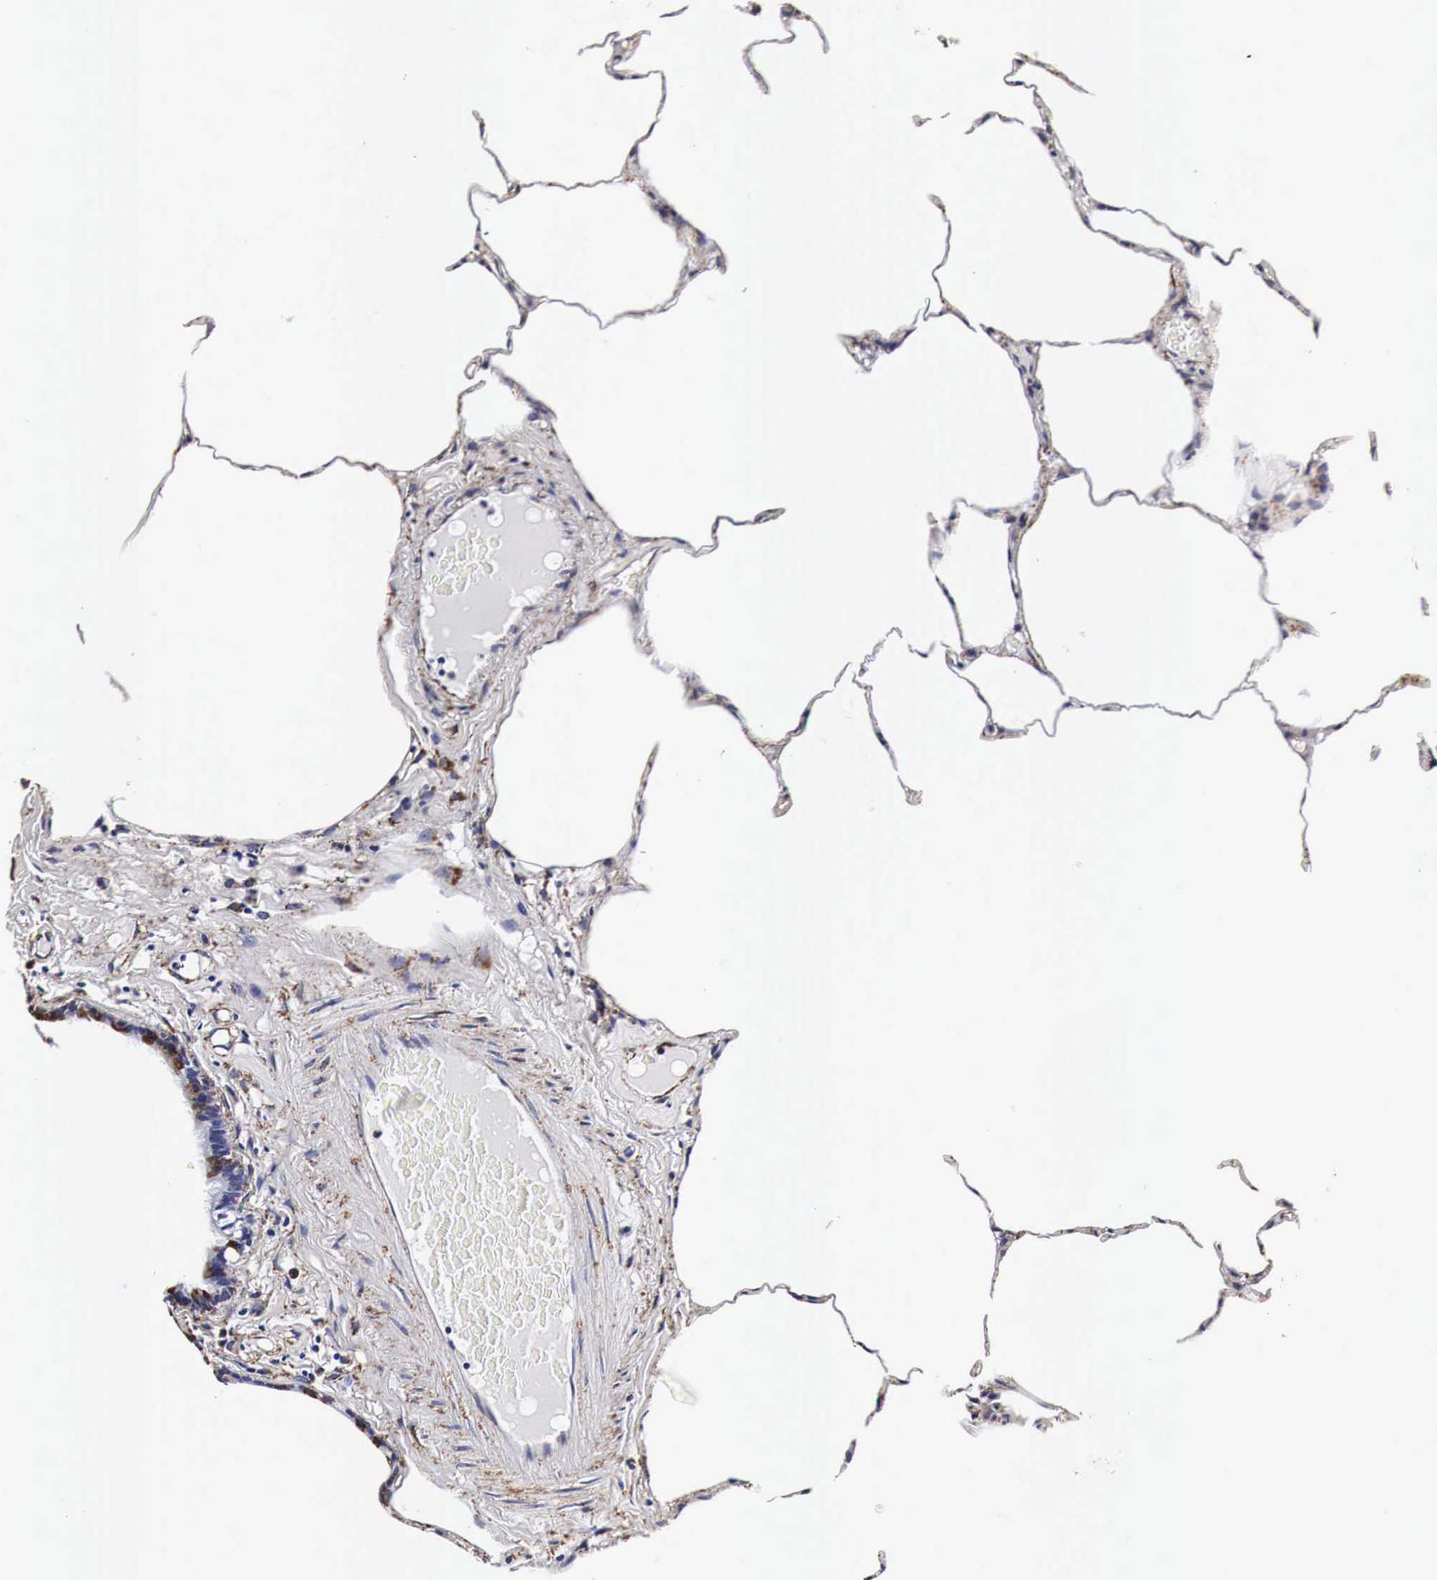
{"staining": {"intensity": "weak", "quantity": "<25%", "location": "cytoplasmic/membranous"}, "tissue": "lung", "cell_type": "Alveolar cells", "image_type": "normal", "snomed": [{"axis": "morphology", "description": "Normal tissue, NOS"}, {"axis": "topography", "description": "Lung"}], "caption": "This is an immunohistochemistry micrograph of normal human lung. There is no staining in alveolar cells.", "gene": "CKAP4", "patient": {"sex": "female", "age": 75}}